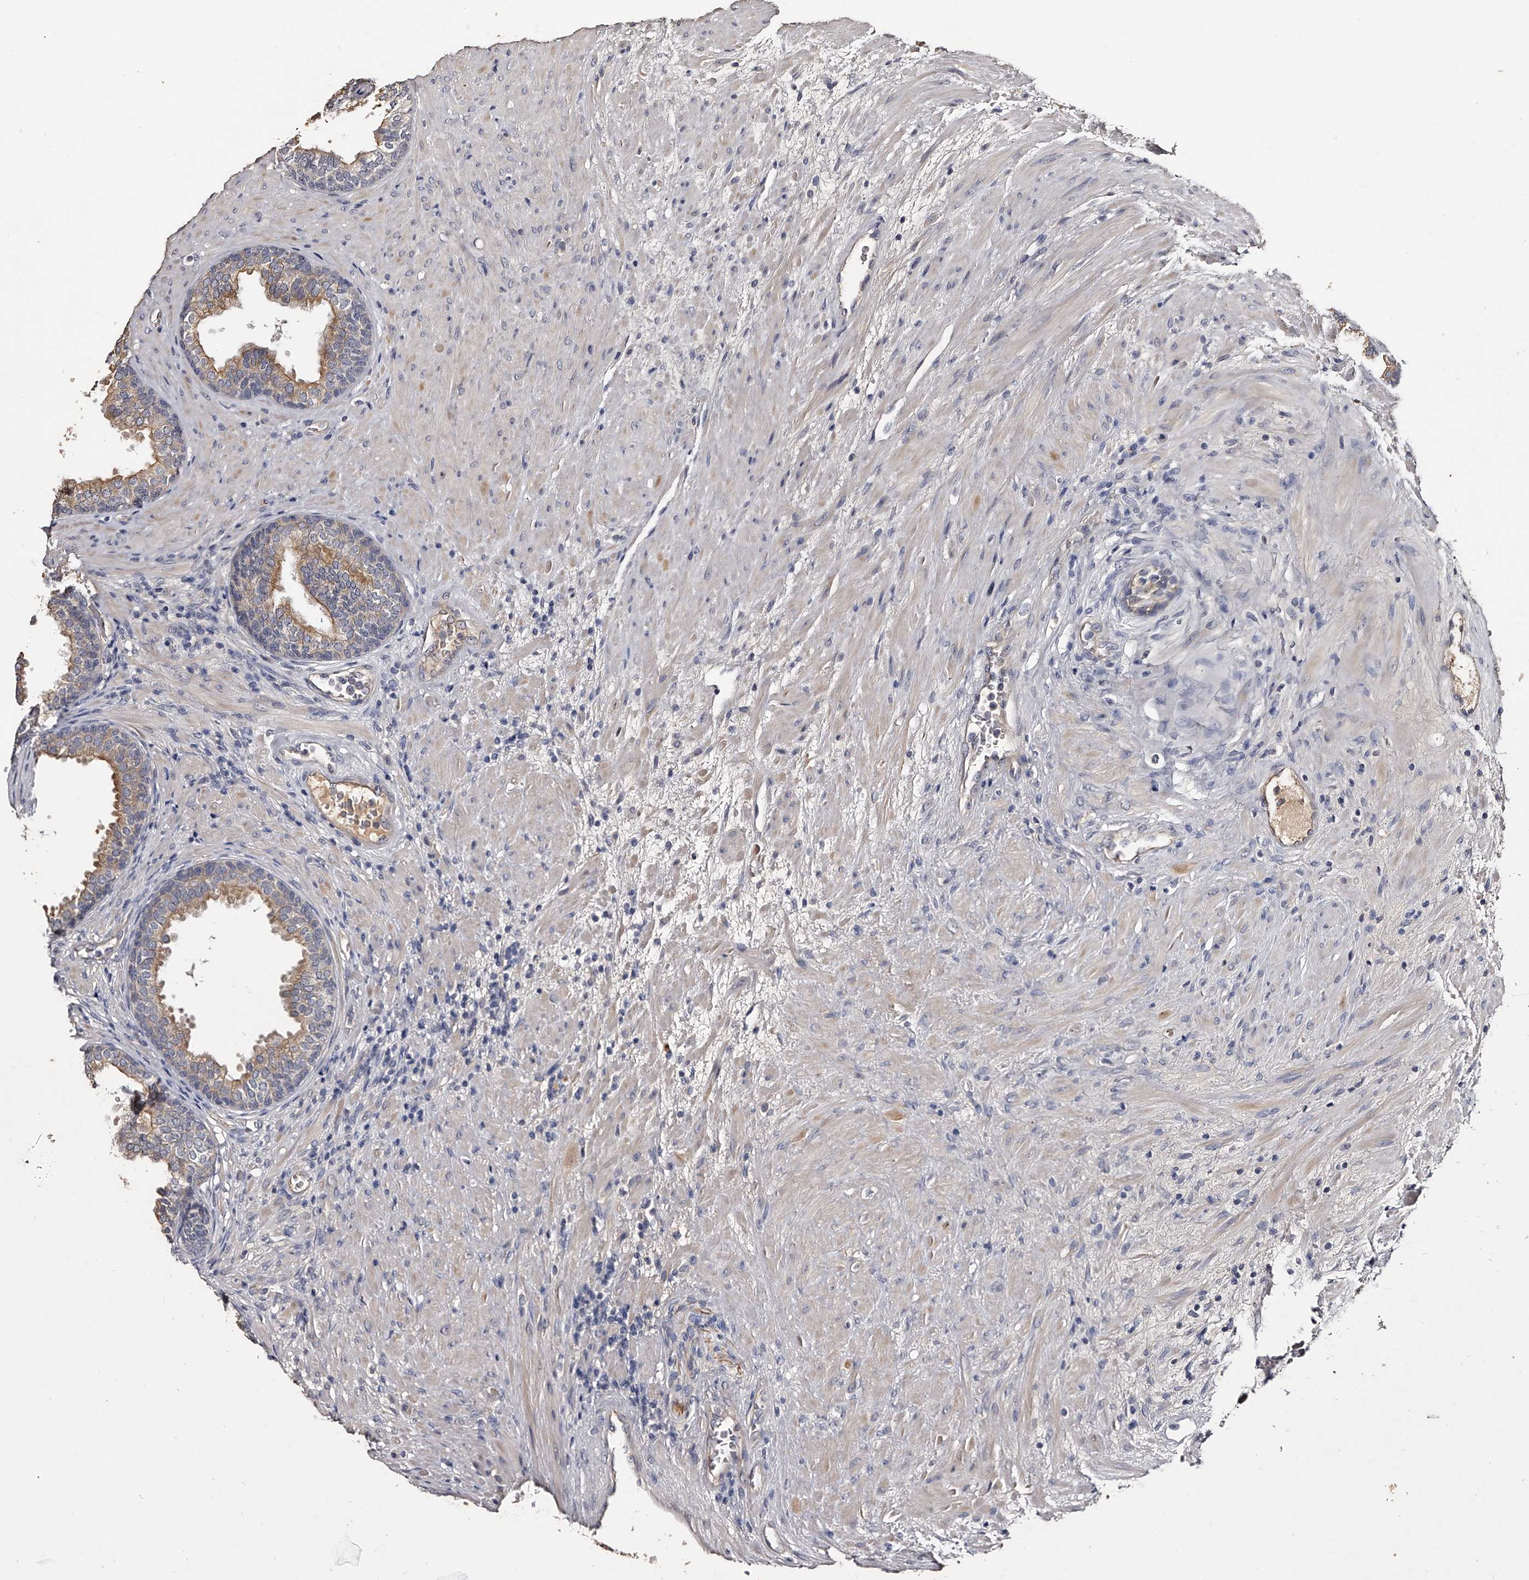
{"staining": {"intensity": "moderate", "quantity": "25%-75%", "location": "cytoplasmic/membranous"}, "tissue": "prostate", "cell_type": "Glandular cells", "image_type": "normal", "snomed": [{"axis": "morphology", "description": "Normal tissue, NOS"}, {"axis": "topography", "description": "Prostate"}], "caption": "This photomicrograph reveals immunohistochemistry staining of benign human prostate, with medium moderate cytoplasmic/membranous positivity in approximately 25%-75% of glandular cells.", "gene": "MDN1", "patient": {"sex": "male", "age": 76}}